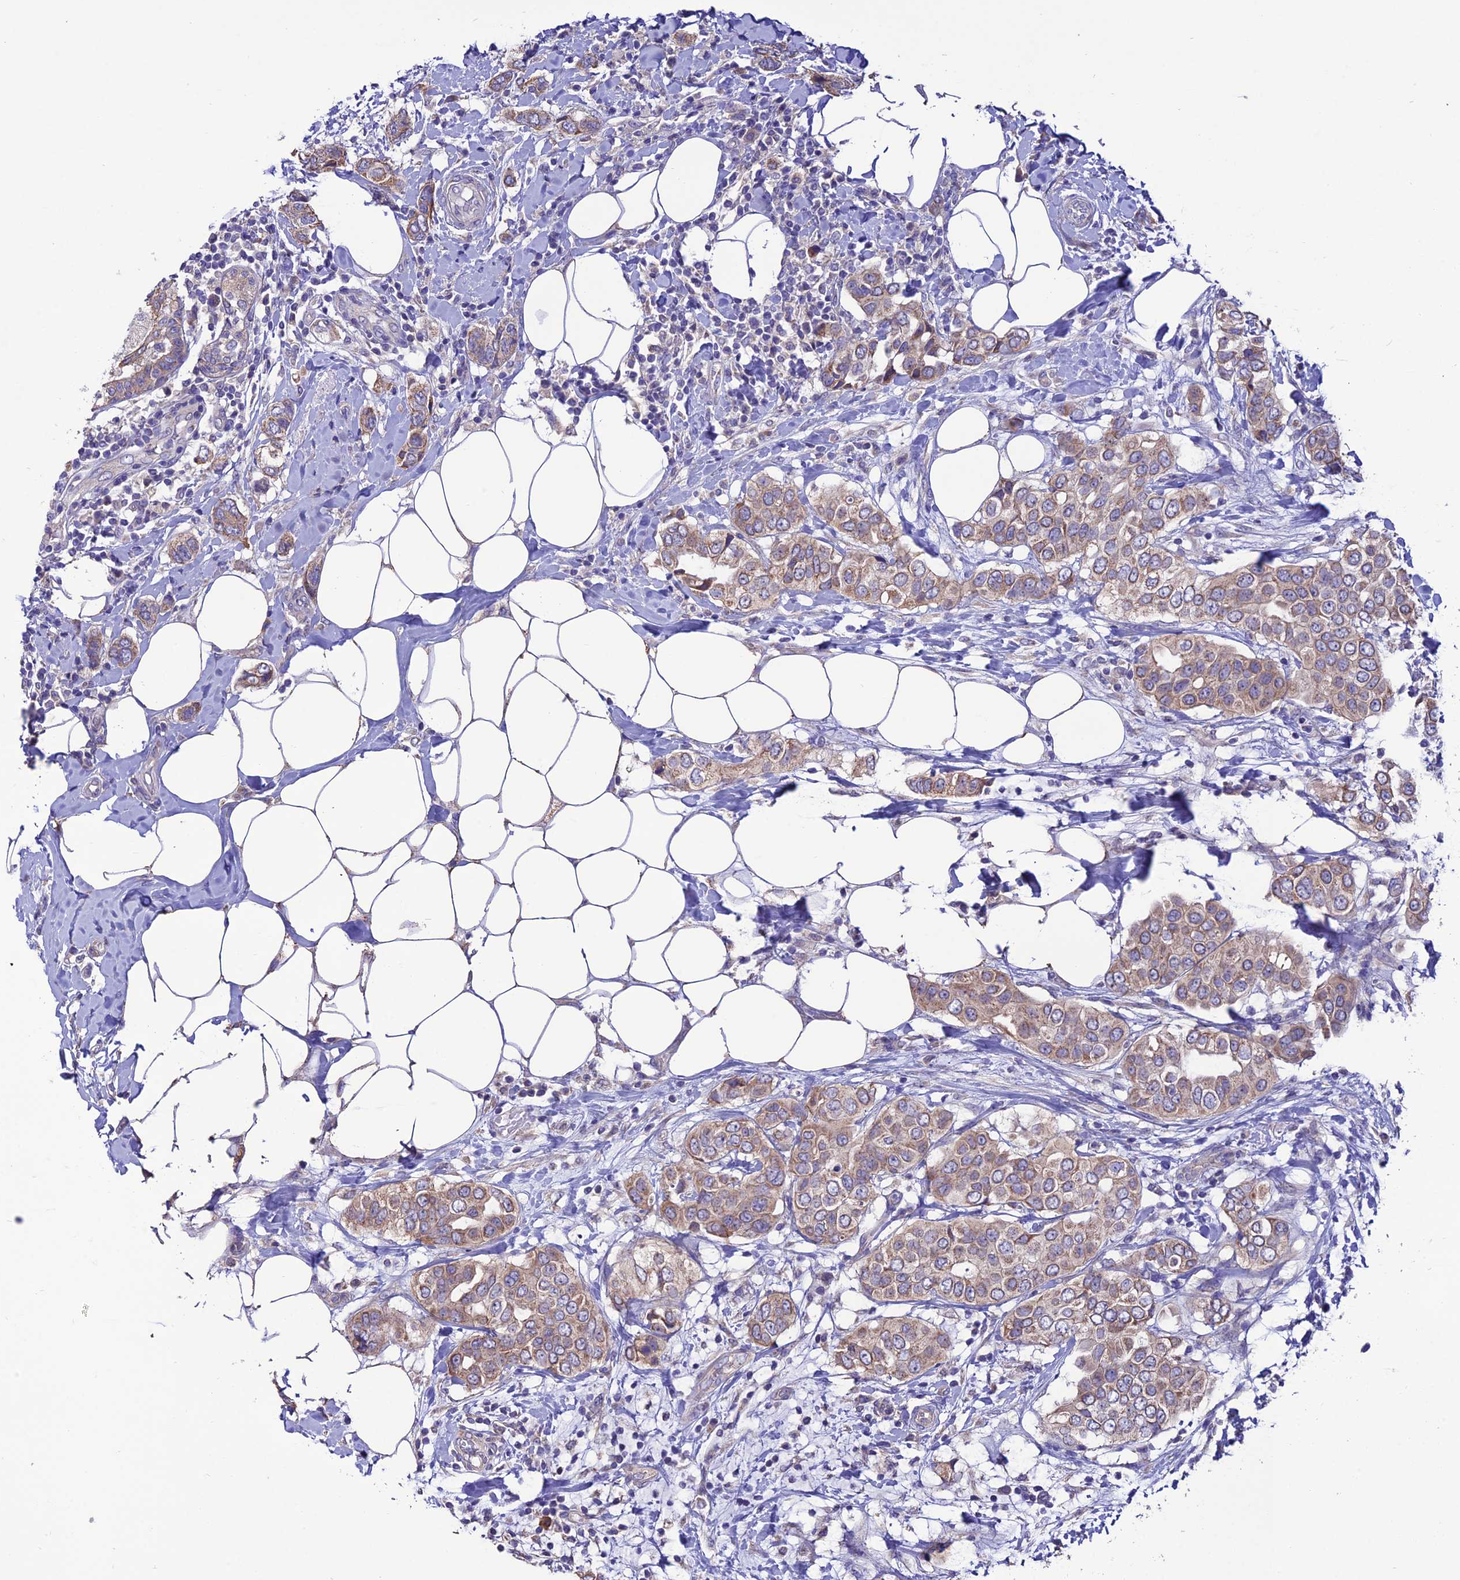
{"staining": {"intensity": "moderate", "quantity": ">75%", "location": "cytoplasmic/membranous"}, "tissue": "breast cancer", "cell_type": "Tumor cells", "image_type": "cancer", "snomed": [{"axis": "morphology", "description": "Lobular carcinoma"}, {"axis": "topography", "description": "Breast"}], "caption": "A brown stain shows moderate cytoplasmic/membranous positivity of a protein in breast lobular carcinoma tumor cells. Nuclei are stained in blue.", "gene": "HOGA1", "patient": {"sex": "female", "age": 51}}